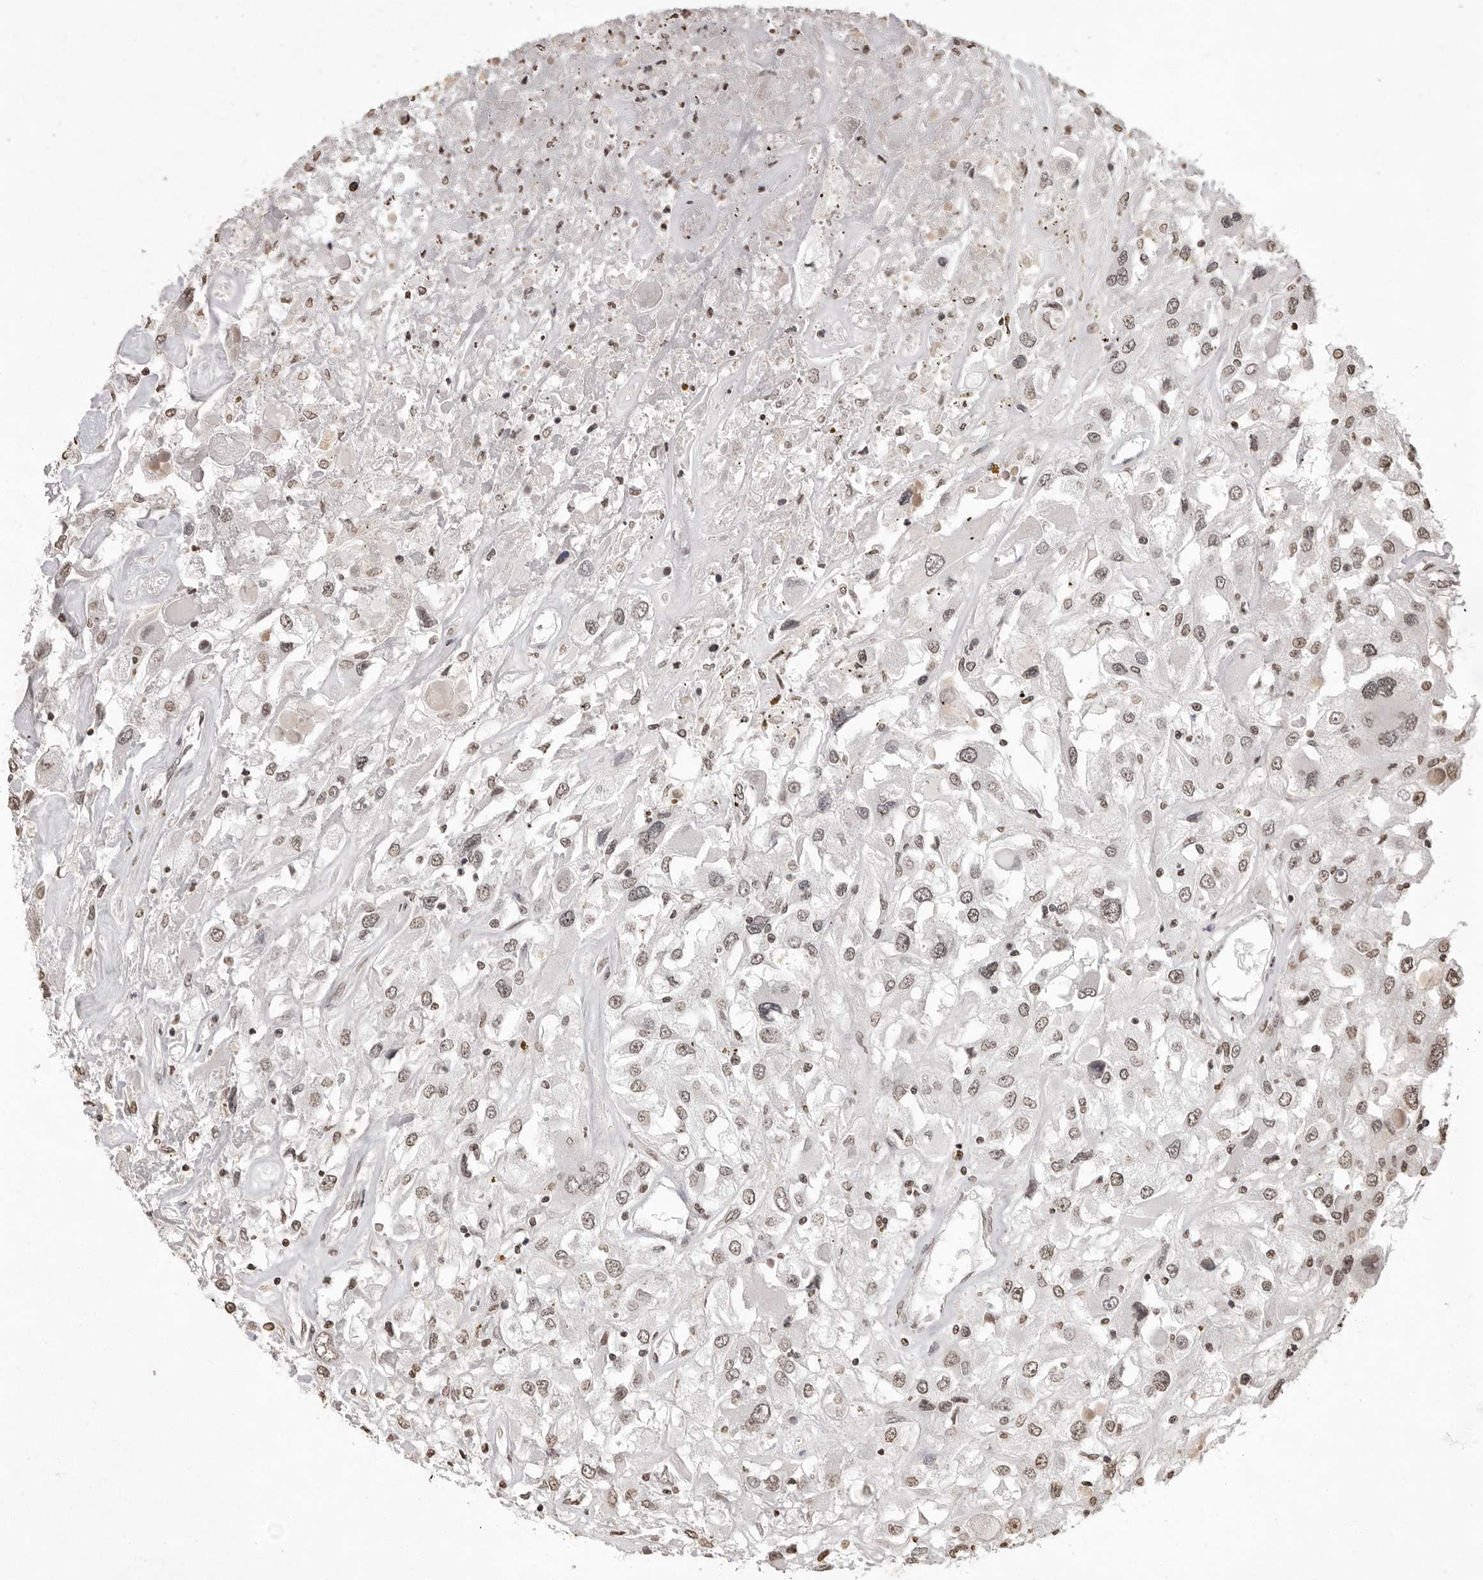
{"staining": {"intensity": "weak", "quantity": ">75%", "location": "nuclear"}, "tissue": "renal cancer", "cell_type": "Tumor cells", "image_type": "cancer", "snomed": [{"axis": "morphology", "description": "Adenocarcinoma, NOS"}, {"axis": "topography", "description": "Kidney"}], "caption": "An image of renal adenocarcinoma stained for a protein shows weak nuclear brown staining in tumor cells.", "gene": "WDR45", "patient": {"sex": "female", "age": 52}}